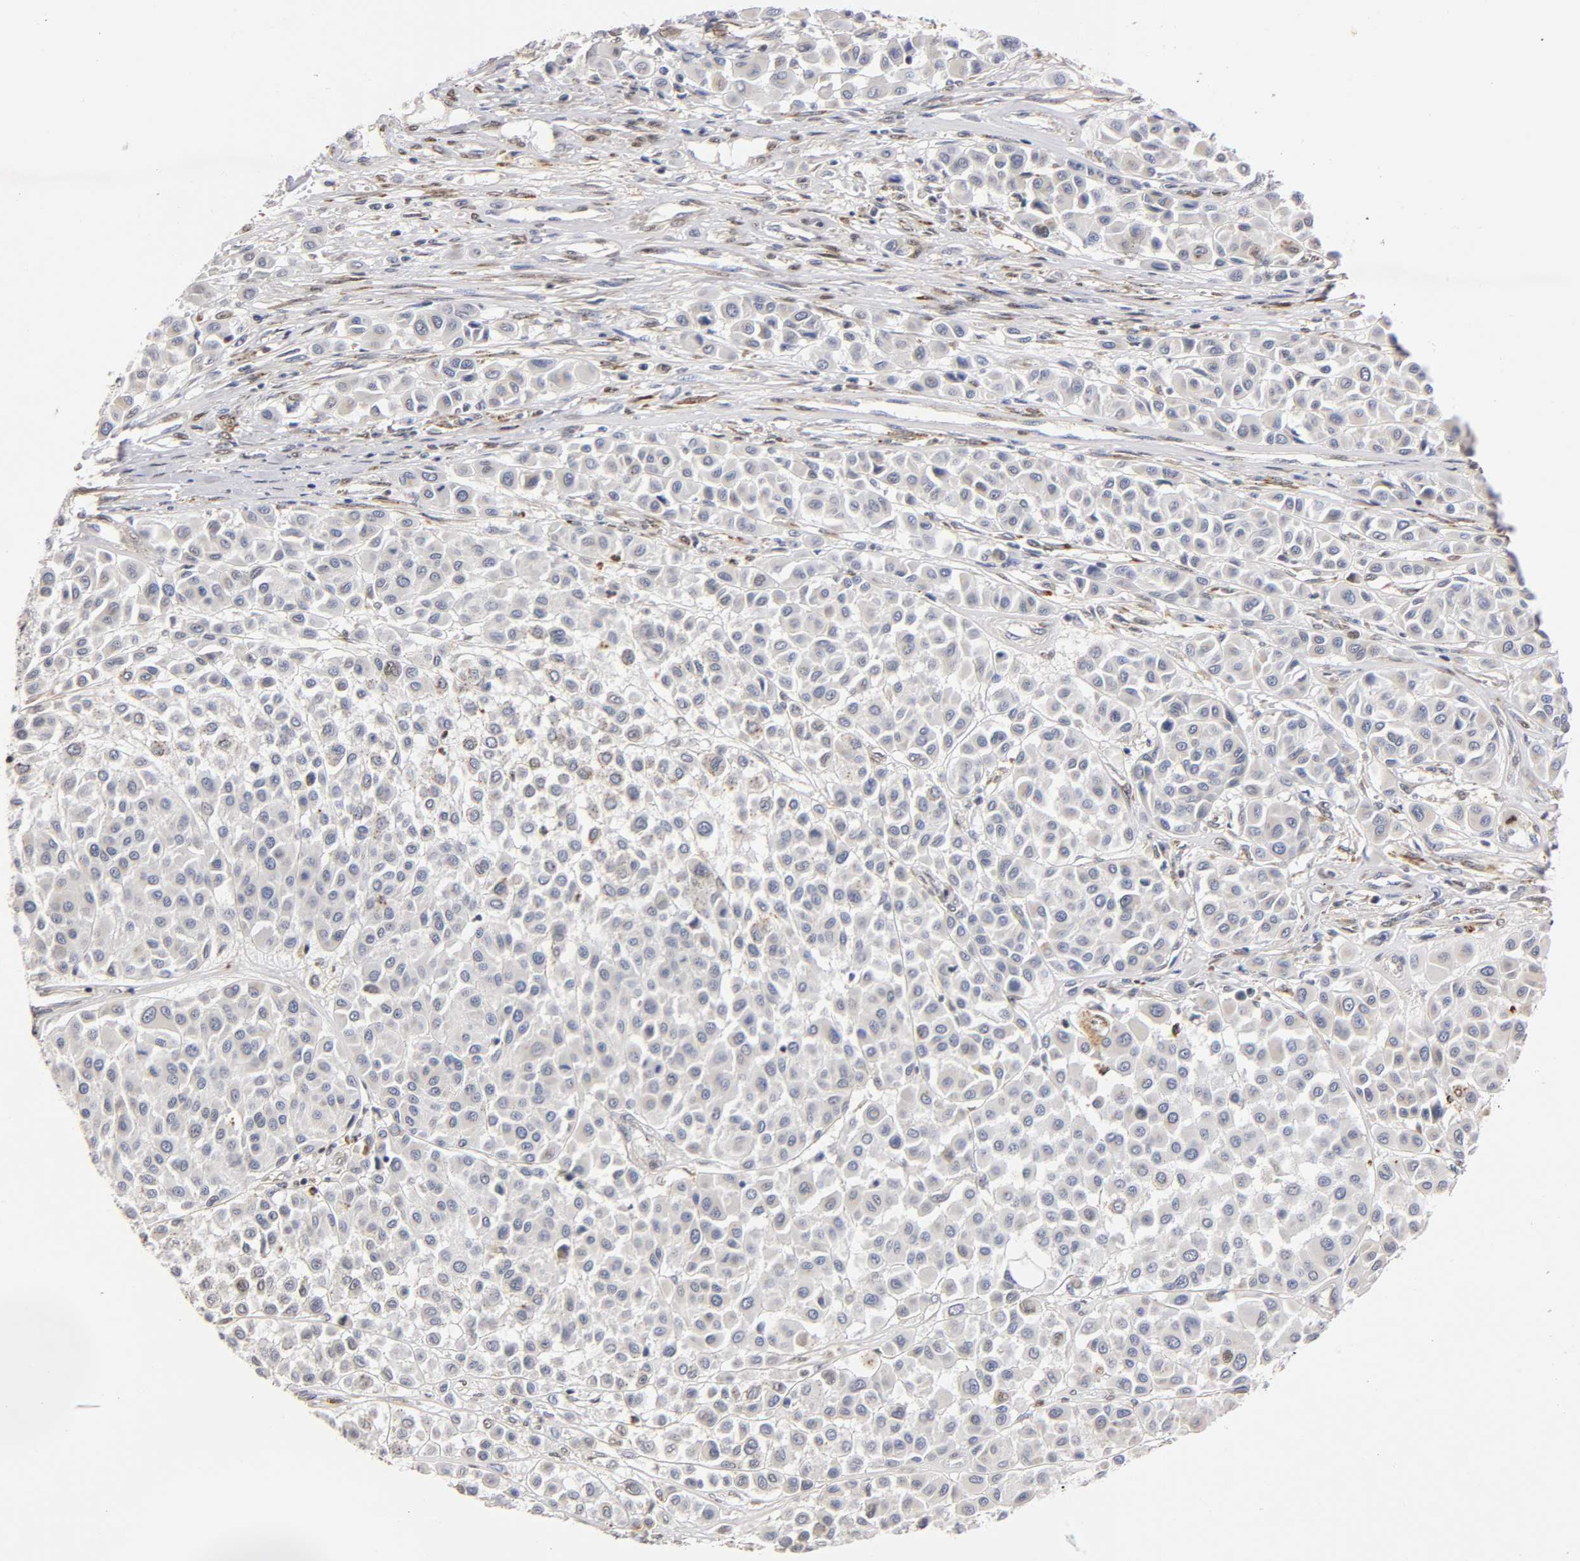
{"staining": {"intensity": "negative", "quantity": "none", "location": "none"}, "tissue": "melanoma", "cell_type": "Tumor cells", "image_type": "cancer", "snomed": [{"axis": "morphology", "description": "Malignant melanoma, Metastatic site"}, {"axis": "topography", "description": "Soft tissue"}], "caption": "Photomicrograph shows no significant protein expression in tumor cells of melanoma. The staining is performed using DAB brown chromogen with nuclei counter-stained in using hematoxylin.", "gene": "RUNX1", "patient": {"sex": "male", "age": 41}}